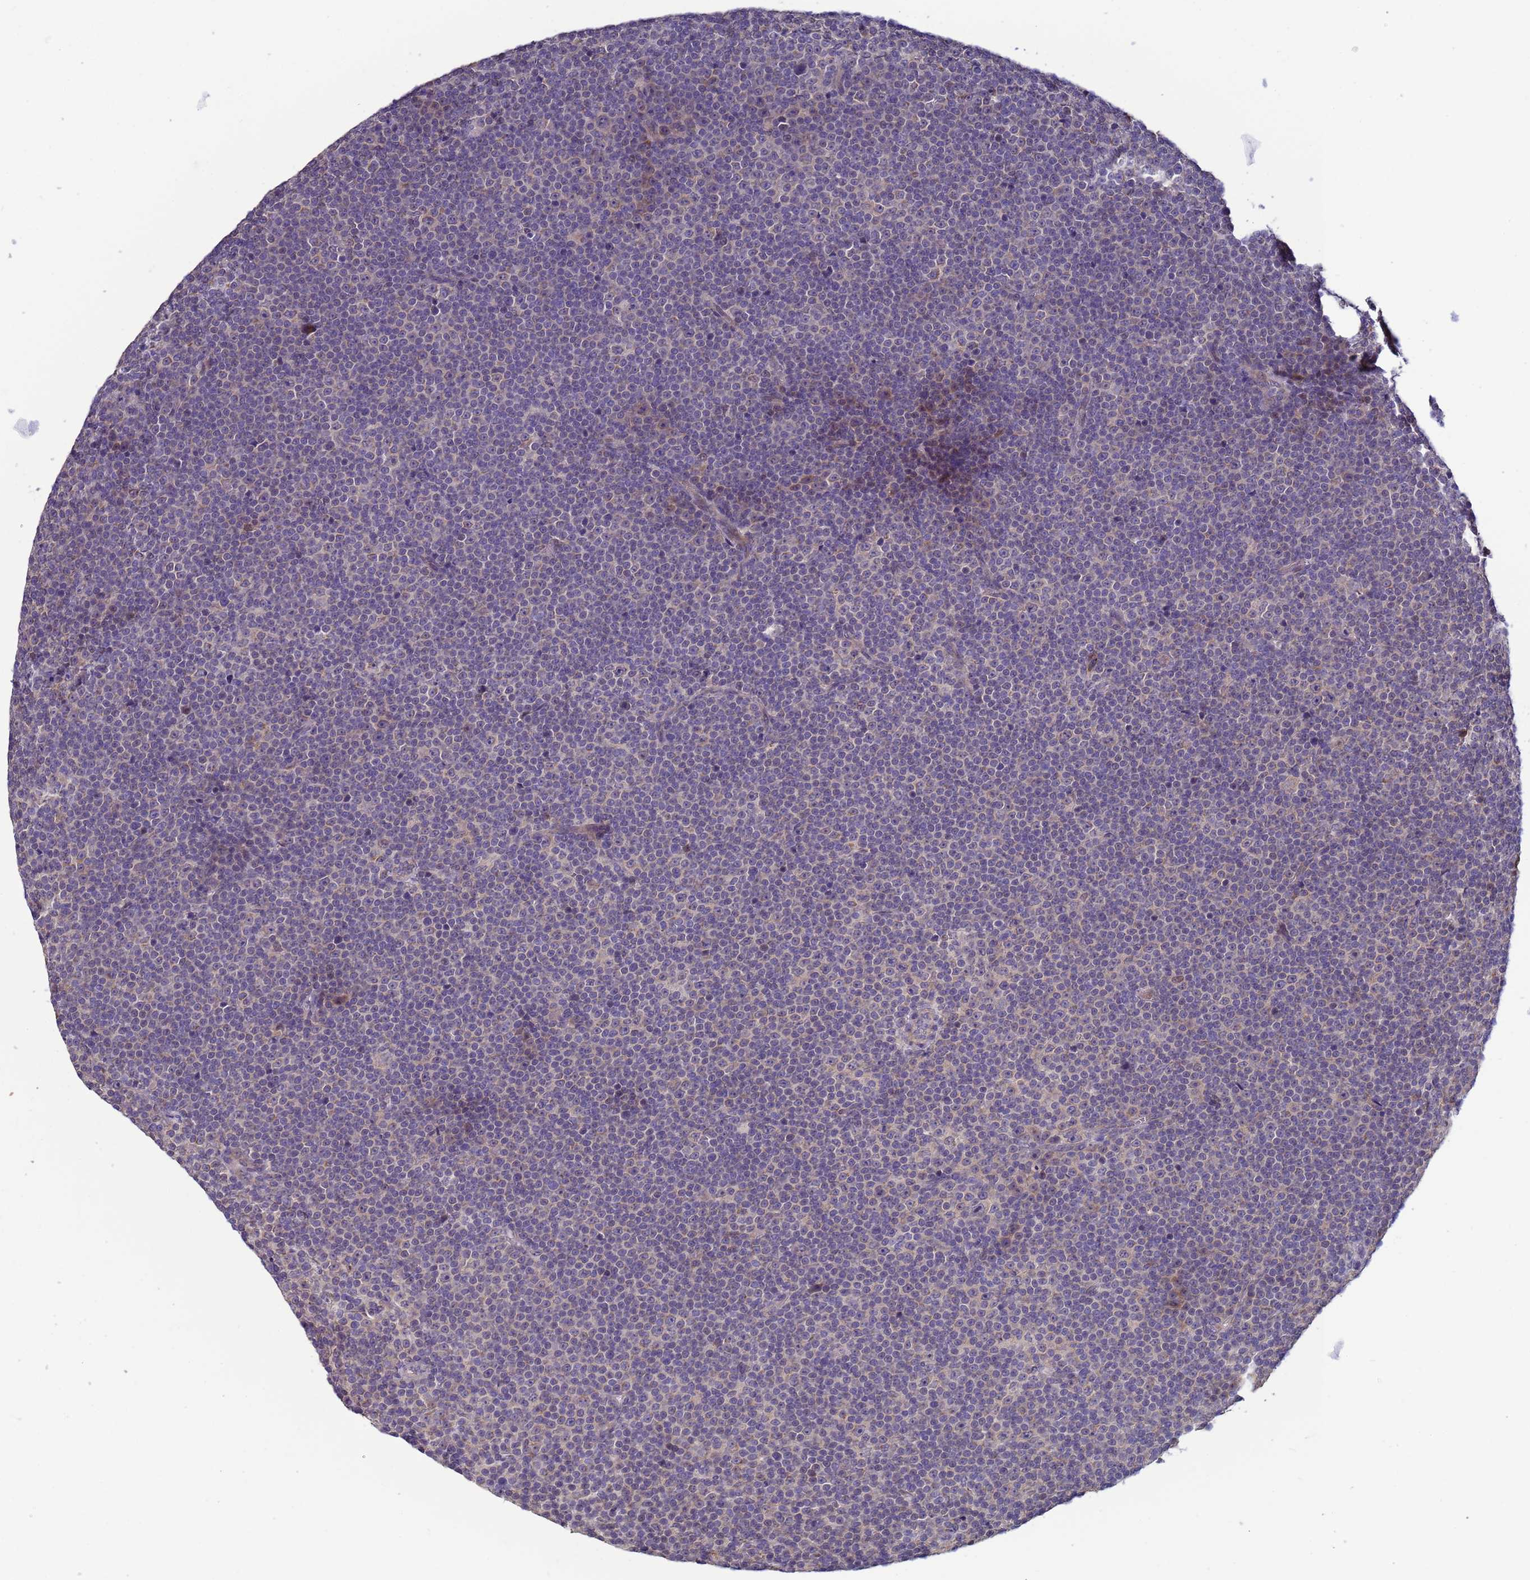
{"staining": {"intensity": "negative", "quantity": "none", "location": "none"}, "tissue": "lymphoma", "cell_type": "Tumor cells", "image_type": "cancer", "snomed": [{"axis": "morphology", "description": "Malignant lymphoma, non-Hodgkin's type, Low grade"}, {"axis": "topography", "description": "Lymph node"}], "caption": "High magnification brightfield microscopy of low-grade malignant lymphoma, non-Hodgkin's type stained with DAB (brown) and counterstained with hematoxylin (blue): tumor cells show no significant staining.", "gene": "CLHC1", "patient": {"sex": "female", "age": 67}}